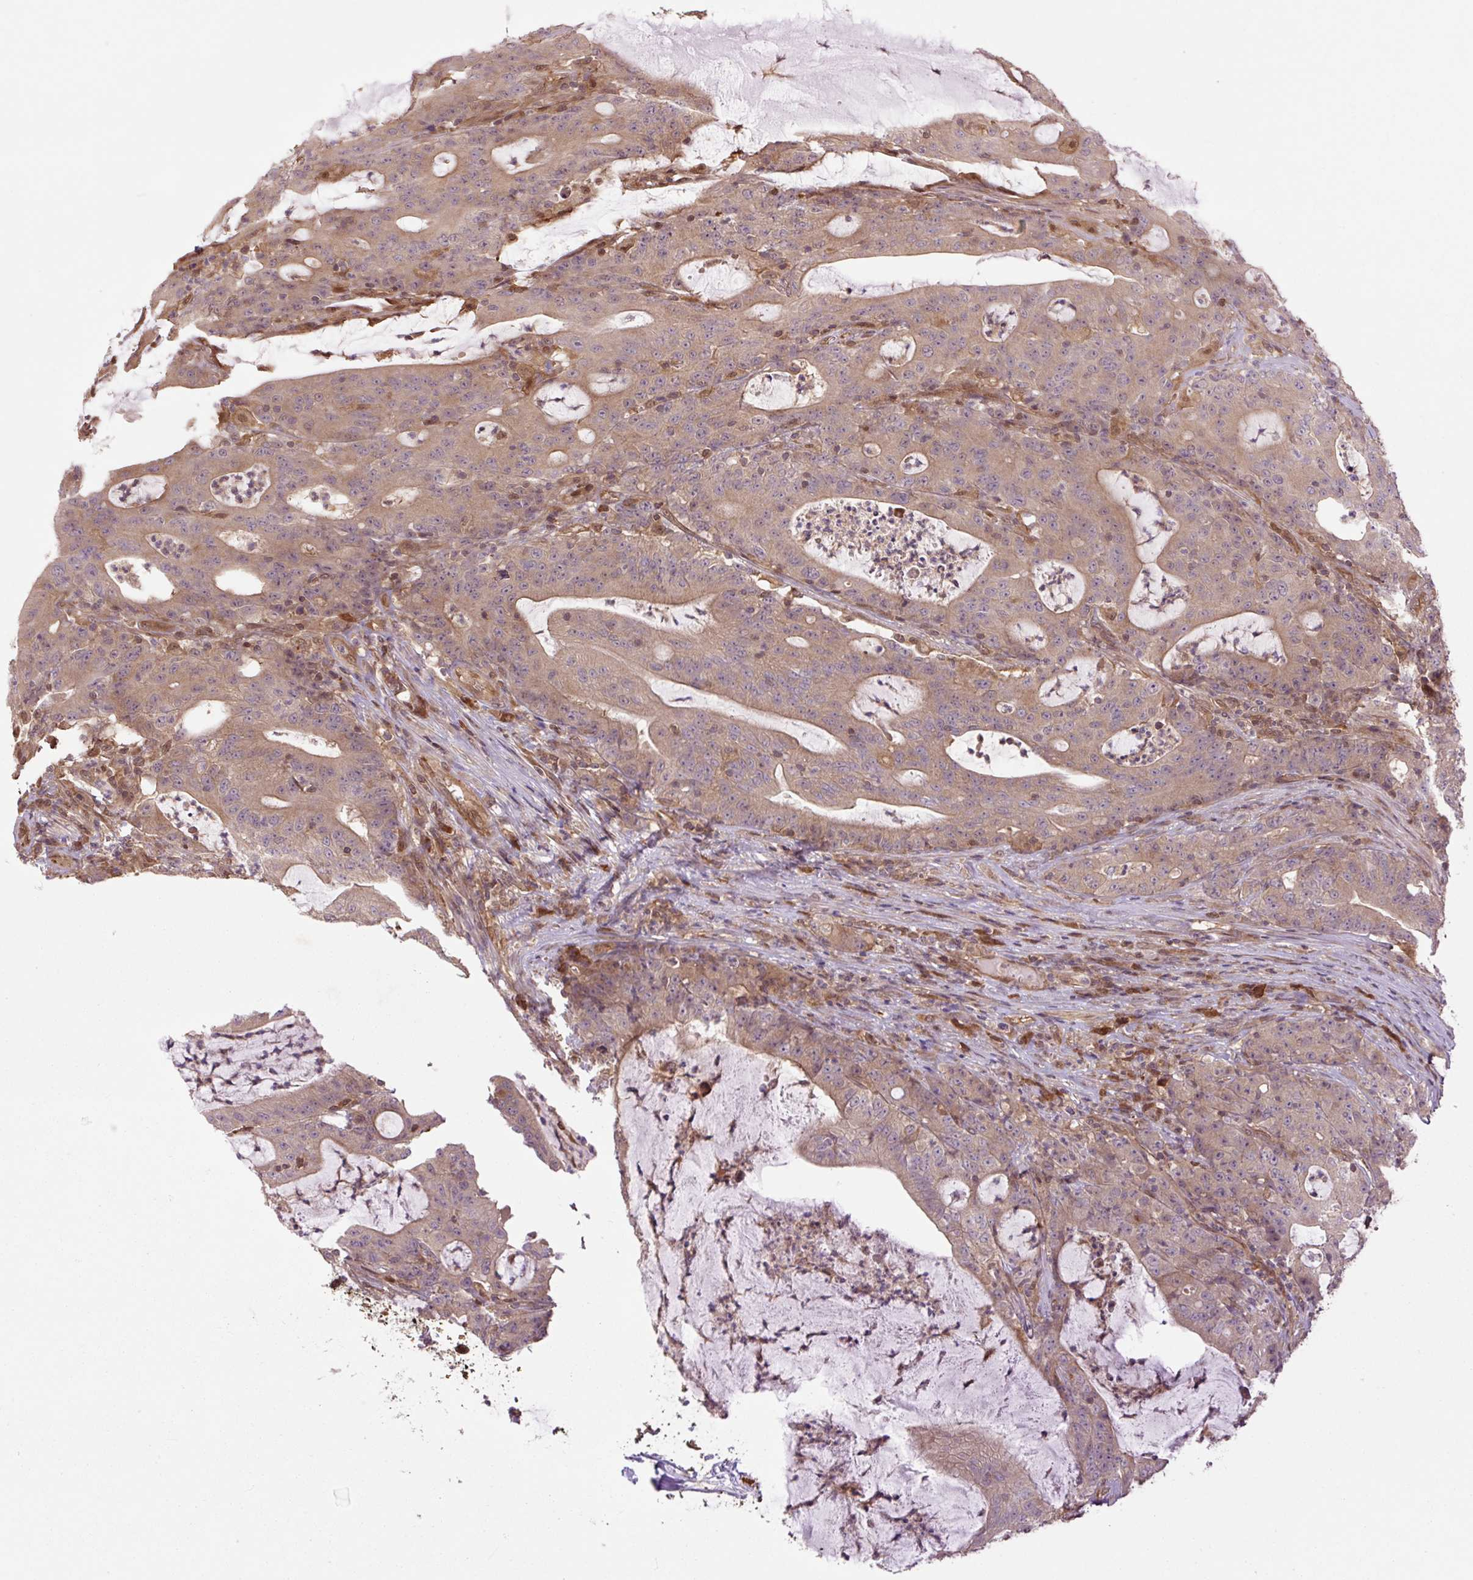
{"staining": {"intensity": "moderate", "quantity": ">75%", "location": "cytoplasmic/membranous"}, "tissue": "colorectal cancer", "cell_type": "Tumor cells", "image_type": "cancer", "snomed": [{"axis": "morphology", "description": "Adenocarcinoma, NOS"}, {"axis": "topography", "description": "Colon"}], "caption": "An image of adenocarcinoma (colorectal) stained for a protein exhibits moderate cytoplasmic/membranous brown staining in tumor cells.", "gene": "TPT1", "patient": {"sex": "male", "age": 83}}